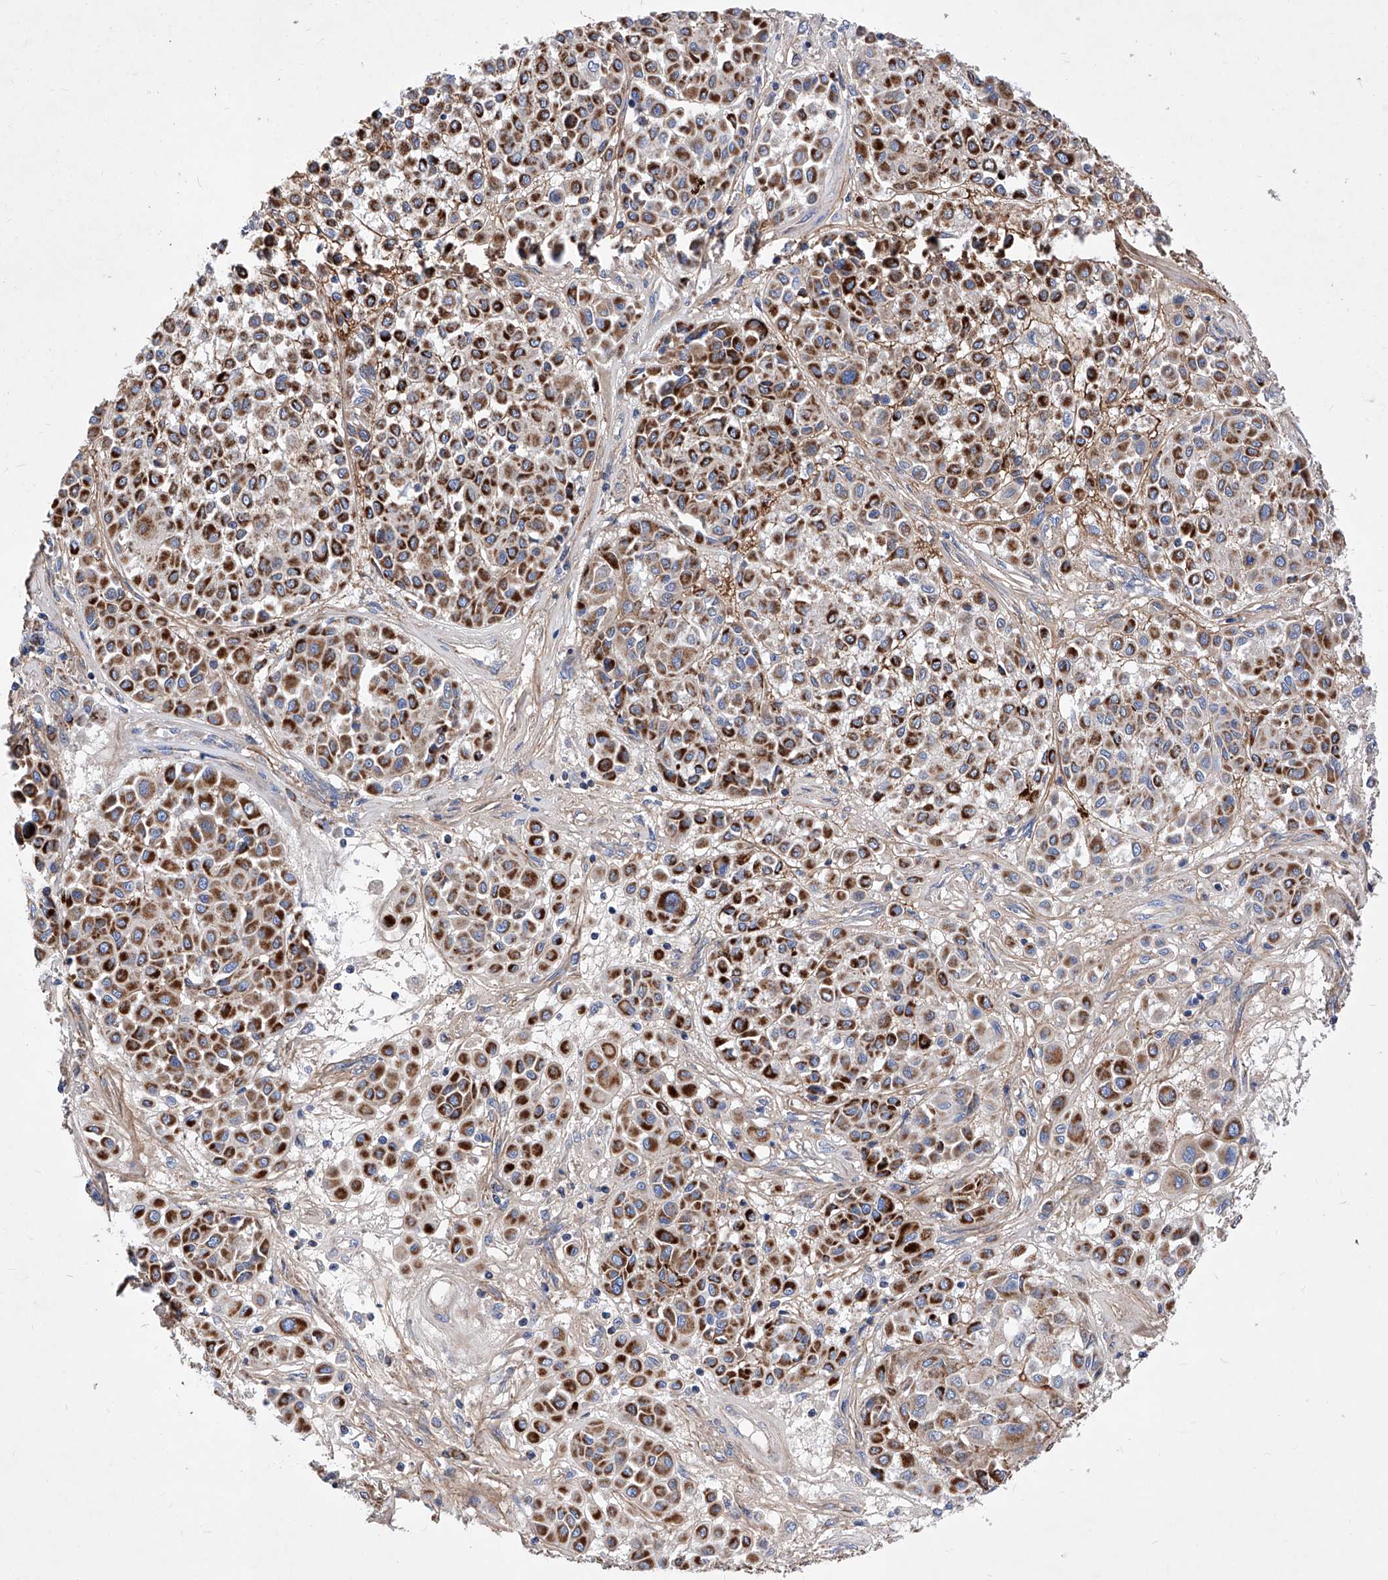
{"staining": {"intensity": "strong", "quantity": ">75%", "location": "cytoplasmic/membranous"}, "tissue": "melanoma", "cell_type": "Tumor cells", "image_type": "cancer", "snomed": [{"axis": "morphology", "description": "Malignant melanoma, Metastatic site"}, {"axis": "topography", "description": "Soft tissue"}], "caption": "Brown immunohistochemical staining in human melanoma exhibits strong cytoplasmic/membranous positivity in approximately >75% of tumor cells.", "gene": "HRNR", "patient": {"sex": "male", "age": 41}}